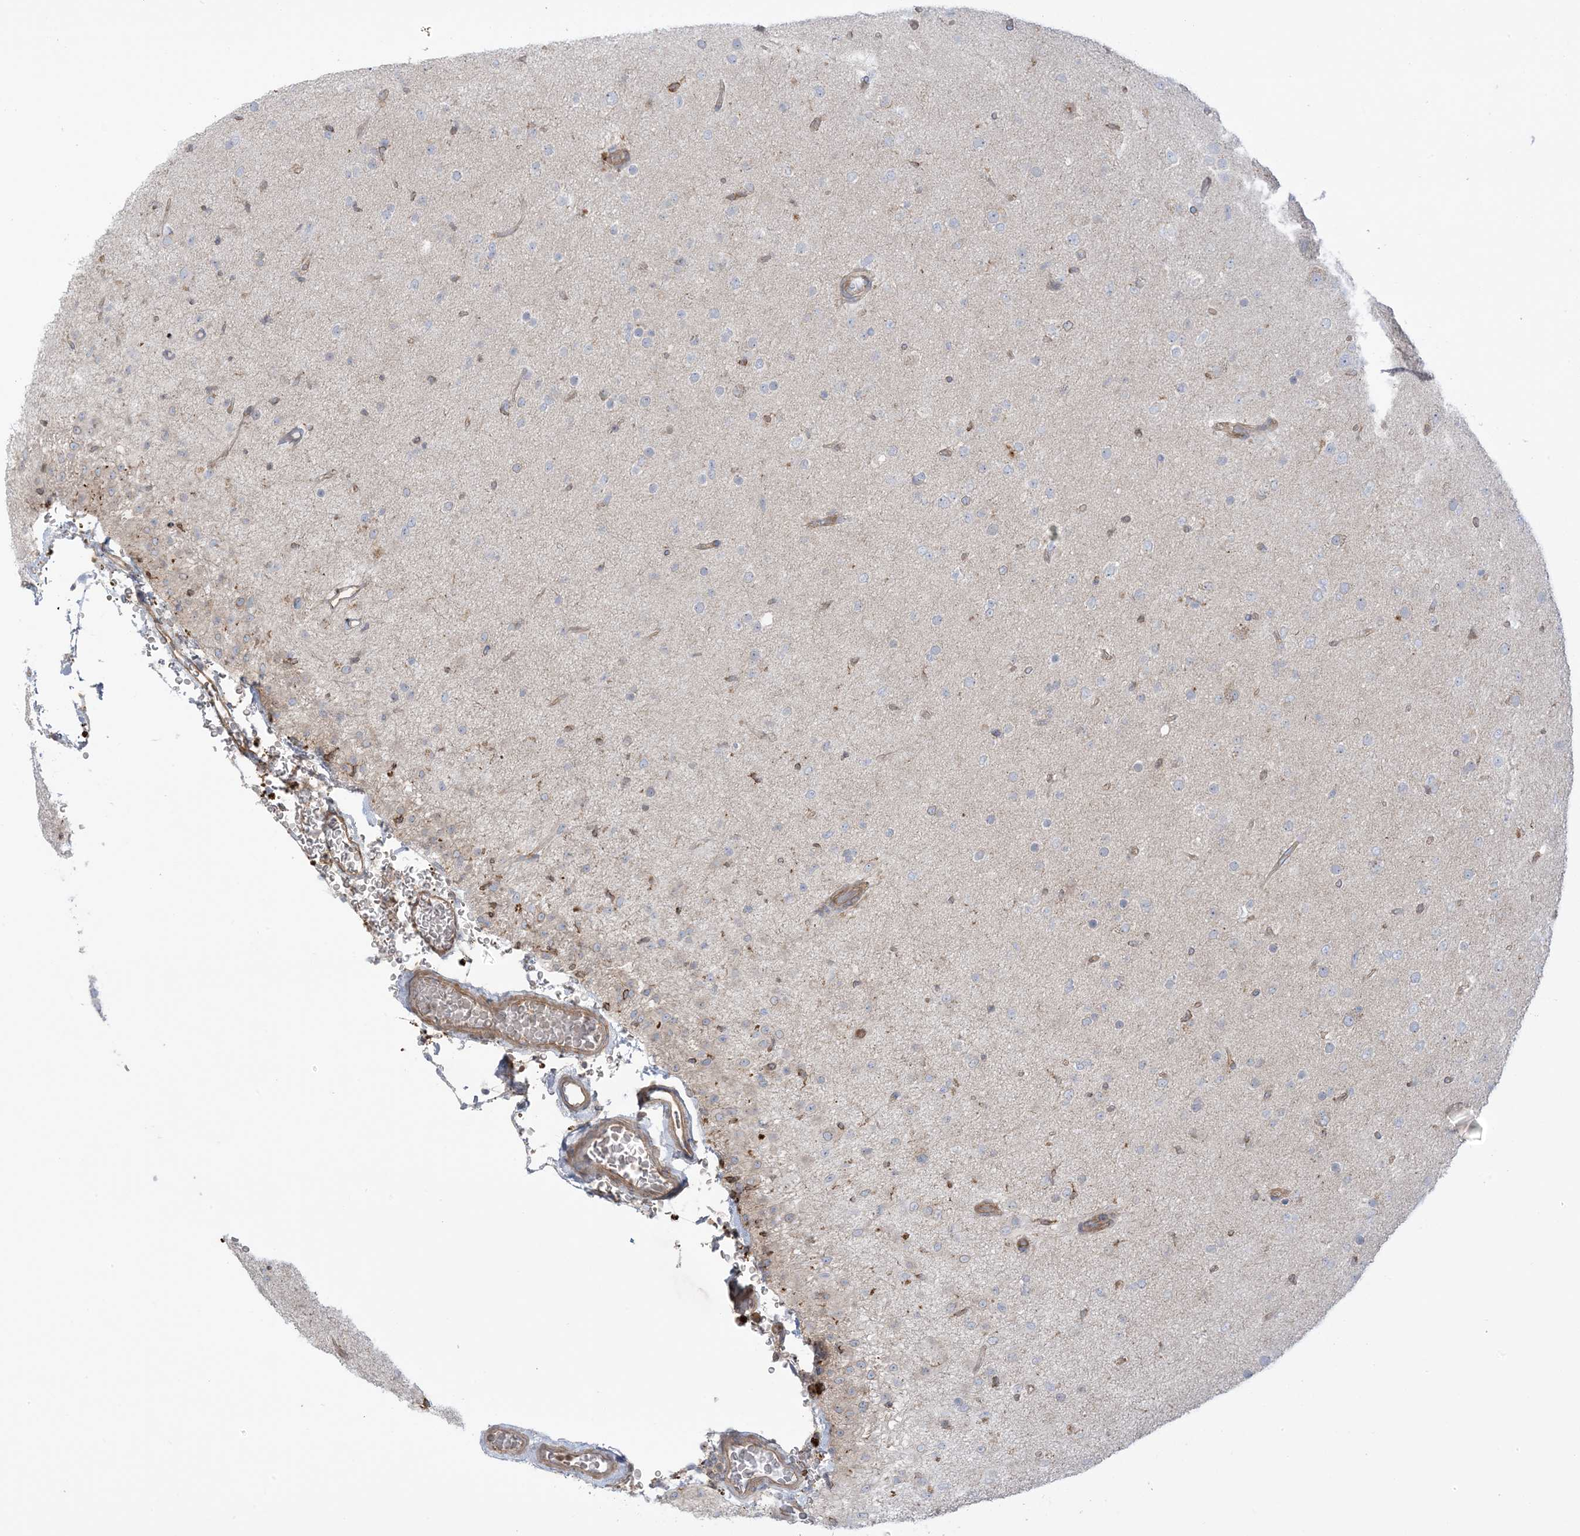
{"staining": {"intensity": "negative", "quantity": "none", "location": "none"}, "tissue": "glioma", "cell_type": "Tumor cells", "image_type": "cancer", "snomed": [{"axis": "morphology", "description": "Glioma, malignant, Low grade"}, {"axis": "topography", "description": "Brain"}], "caption": "DAB (3,3'-diaminobenzidine) immunohistochemical staining of glioma demonstrates no significant positivity in tumor cells. Brightfield microscopy of immunohistochemistry stained with DAB (brown) and hematoxylin (blue), captured at high magnification.", "gene": "ICMT", "patient": {"sex": "male", "age": 65}}